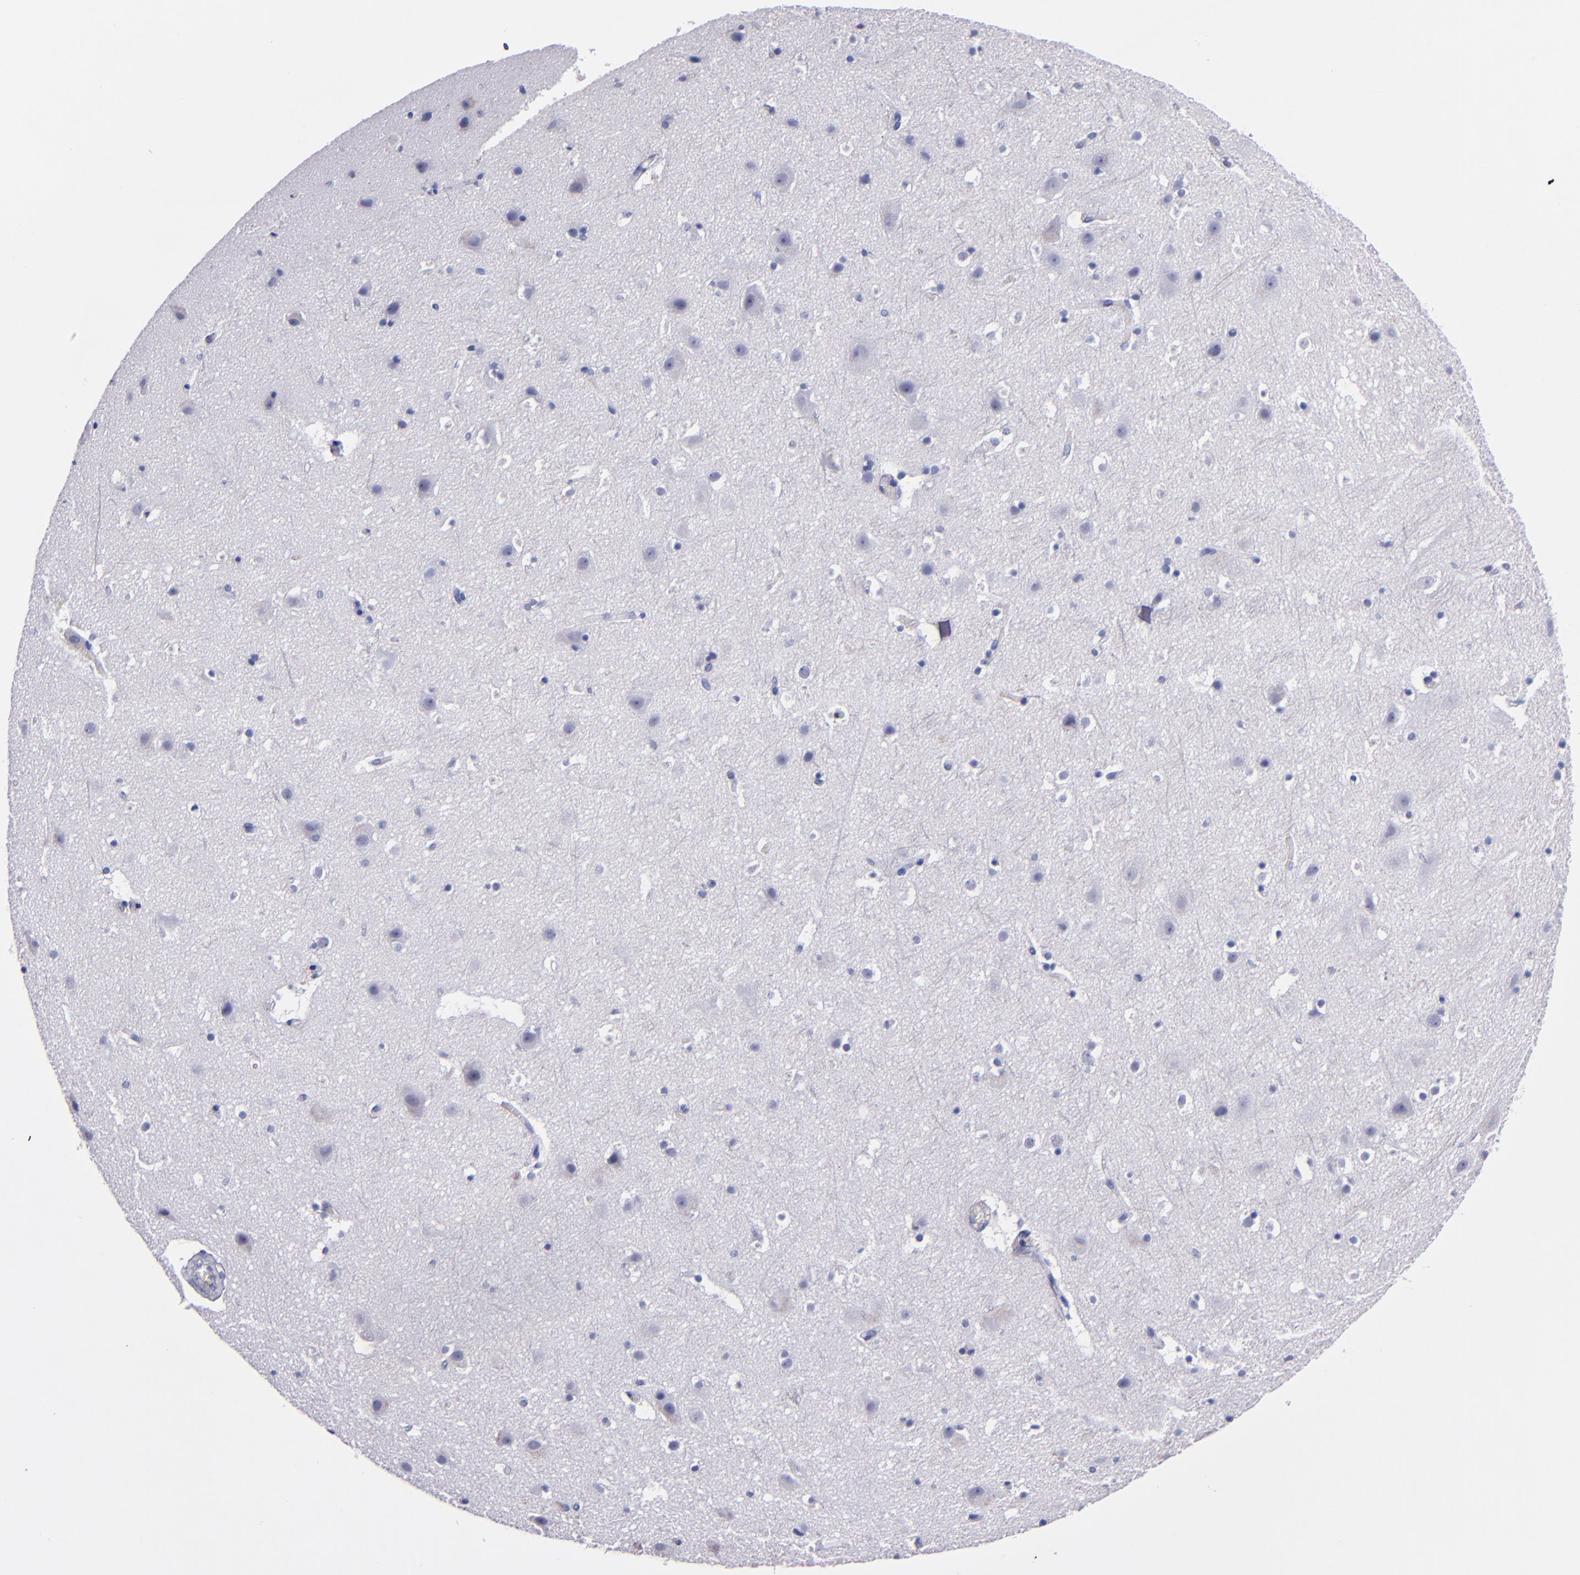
{"staining": {"intensity": "negative", "quantity": "none", "location": "none"}, "tissue": "cerebral cortex", "cell_type": "Endothelial cells", "image_type": "normal", "snomed": [{"axis": "morphology", "description": "Normal tissue, NOS"}, {"axis": "topography", "description": "Cerebral cortex"}], "caption": "Photomicrograph shows no protein positivity in endothelial cells of benign cerebral cortex. Brightfield microscopy of immunohistochemistry stained with DAB (brown) and hematoxylin (blue), captured at high magnification.", "gene": "HNF1B", "patient": {"sex": "male", "age": 45}}